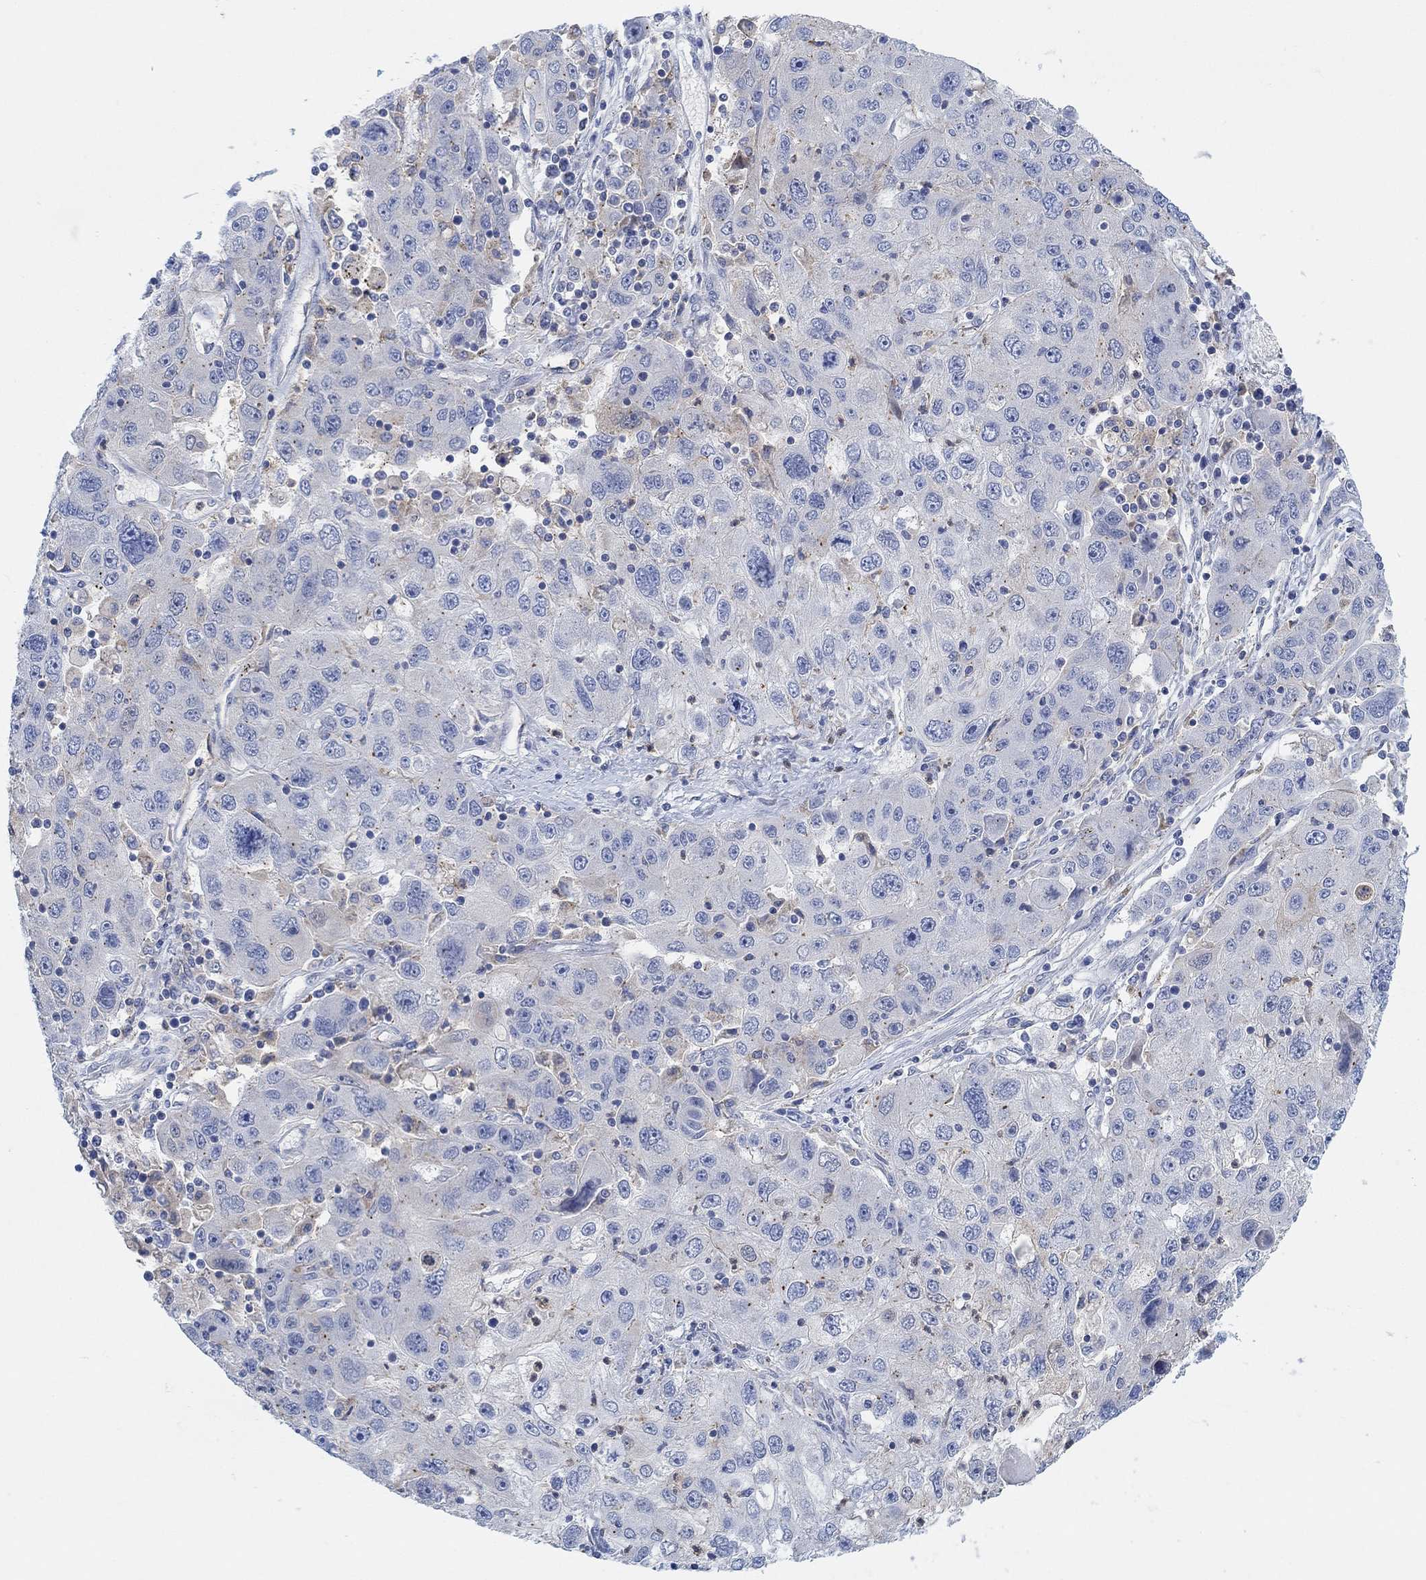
{"staining": {"intensity": "negative", "quantity": "none", "location": "none"}, "tissue": "stomach cancer", "cell_type": "Tumor cells", "image_type": "cancer", "snomed": [{"axis": "morphology", "description": "Adenocarcinoma, NOS"}, {"axis": "topography", "description": "Stomach"}], "caption": "The photomicrograph displays no staining of tumor cells in adenocarcinoma (stomach).", "gene": "PMFBP1", "patient": {"sex": "male", "age": 56}}